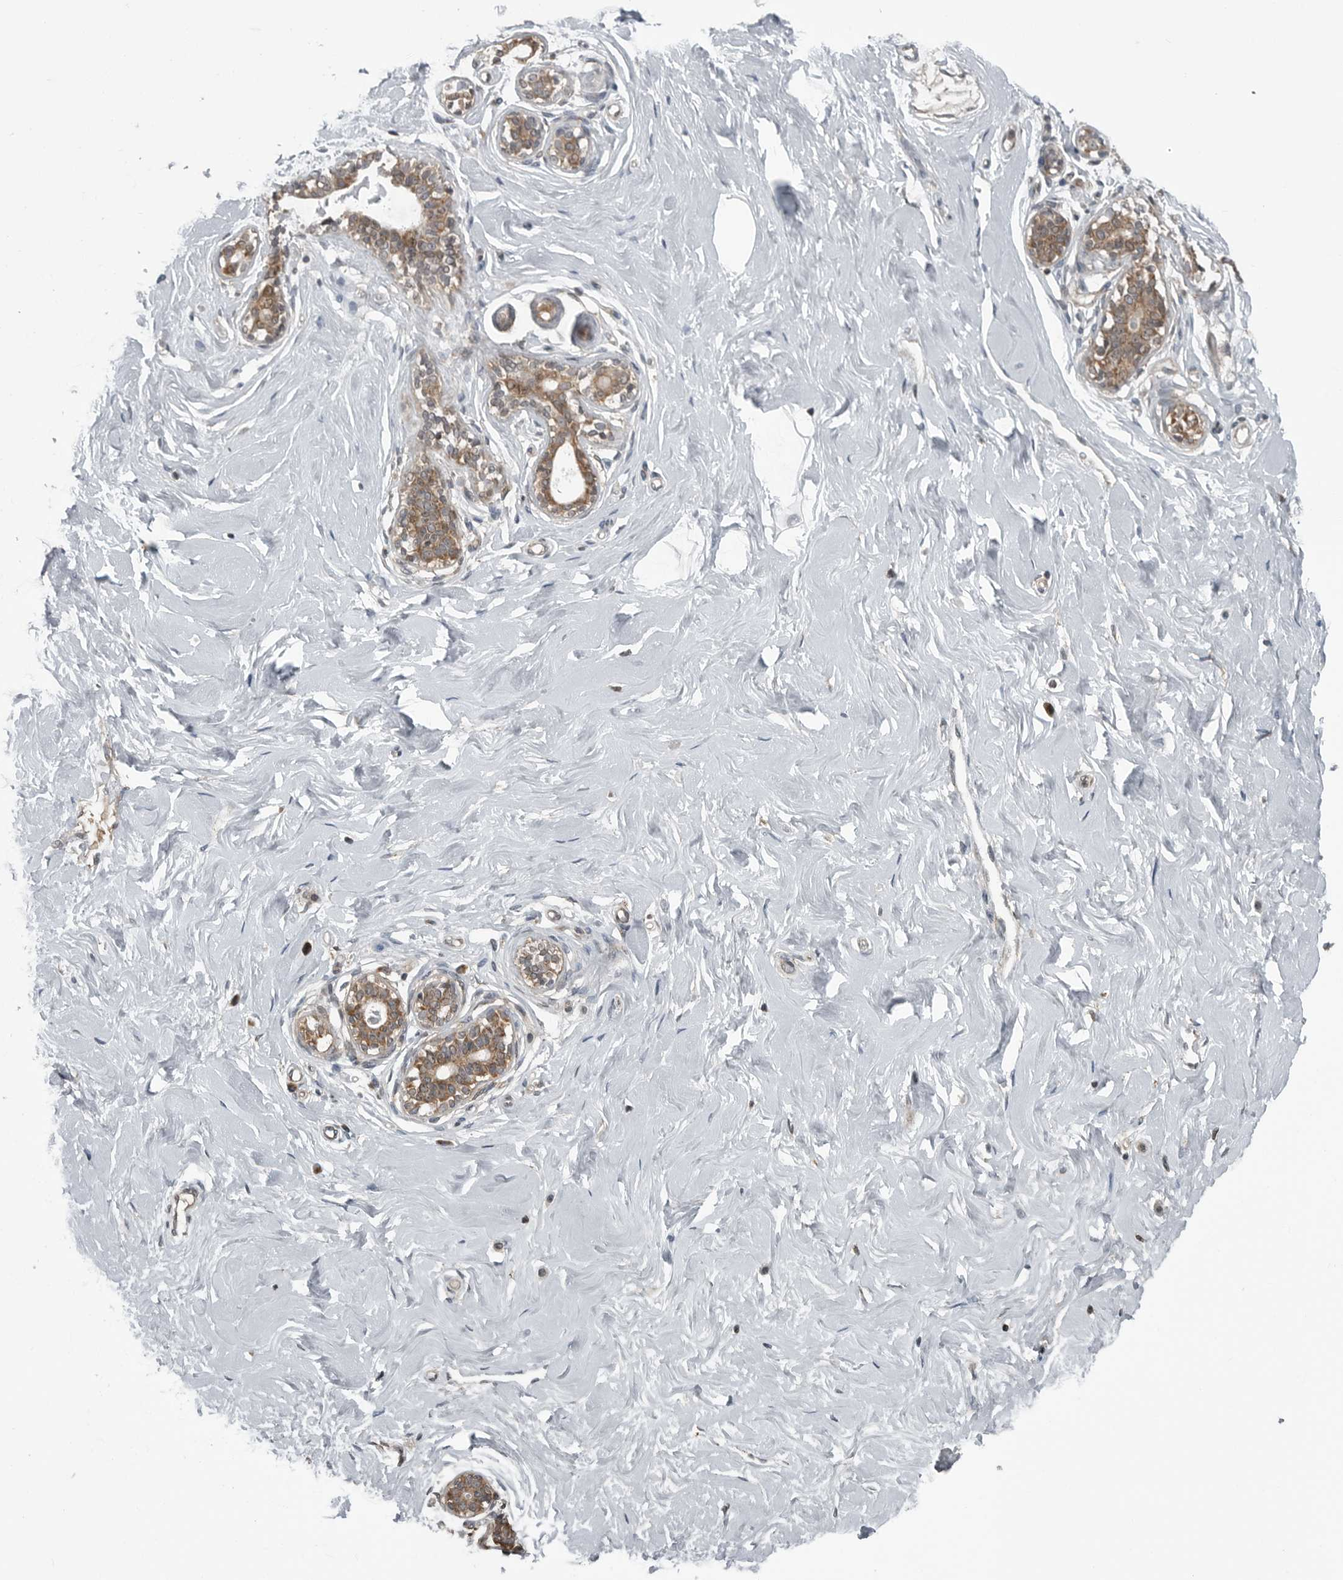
{"staining": {"intensity": "negative", "quantity": "none", "location": "none"}, "tissue": "breast", "cell_type": "Adipocytes", "image_type": "normal", "snomed": [{"axis": "morphology", "description": "Normal tissue, NOS"}, {"axis": "morphology", "description": "Adenoma, NOS"}, {"axis": "topography", "description": "Breast"}], "caption": "IHC of unremarkable human breast reveals no positivity in adipocytes.", "gene": "FAAP100", "patient": {"sex": "female", "age": 23}}